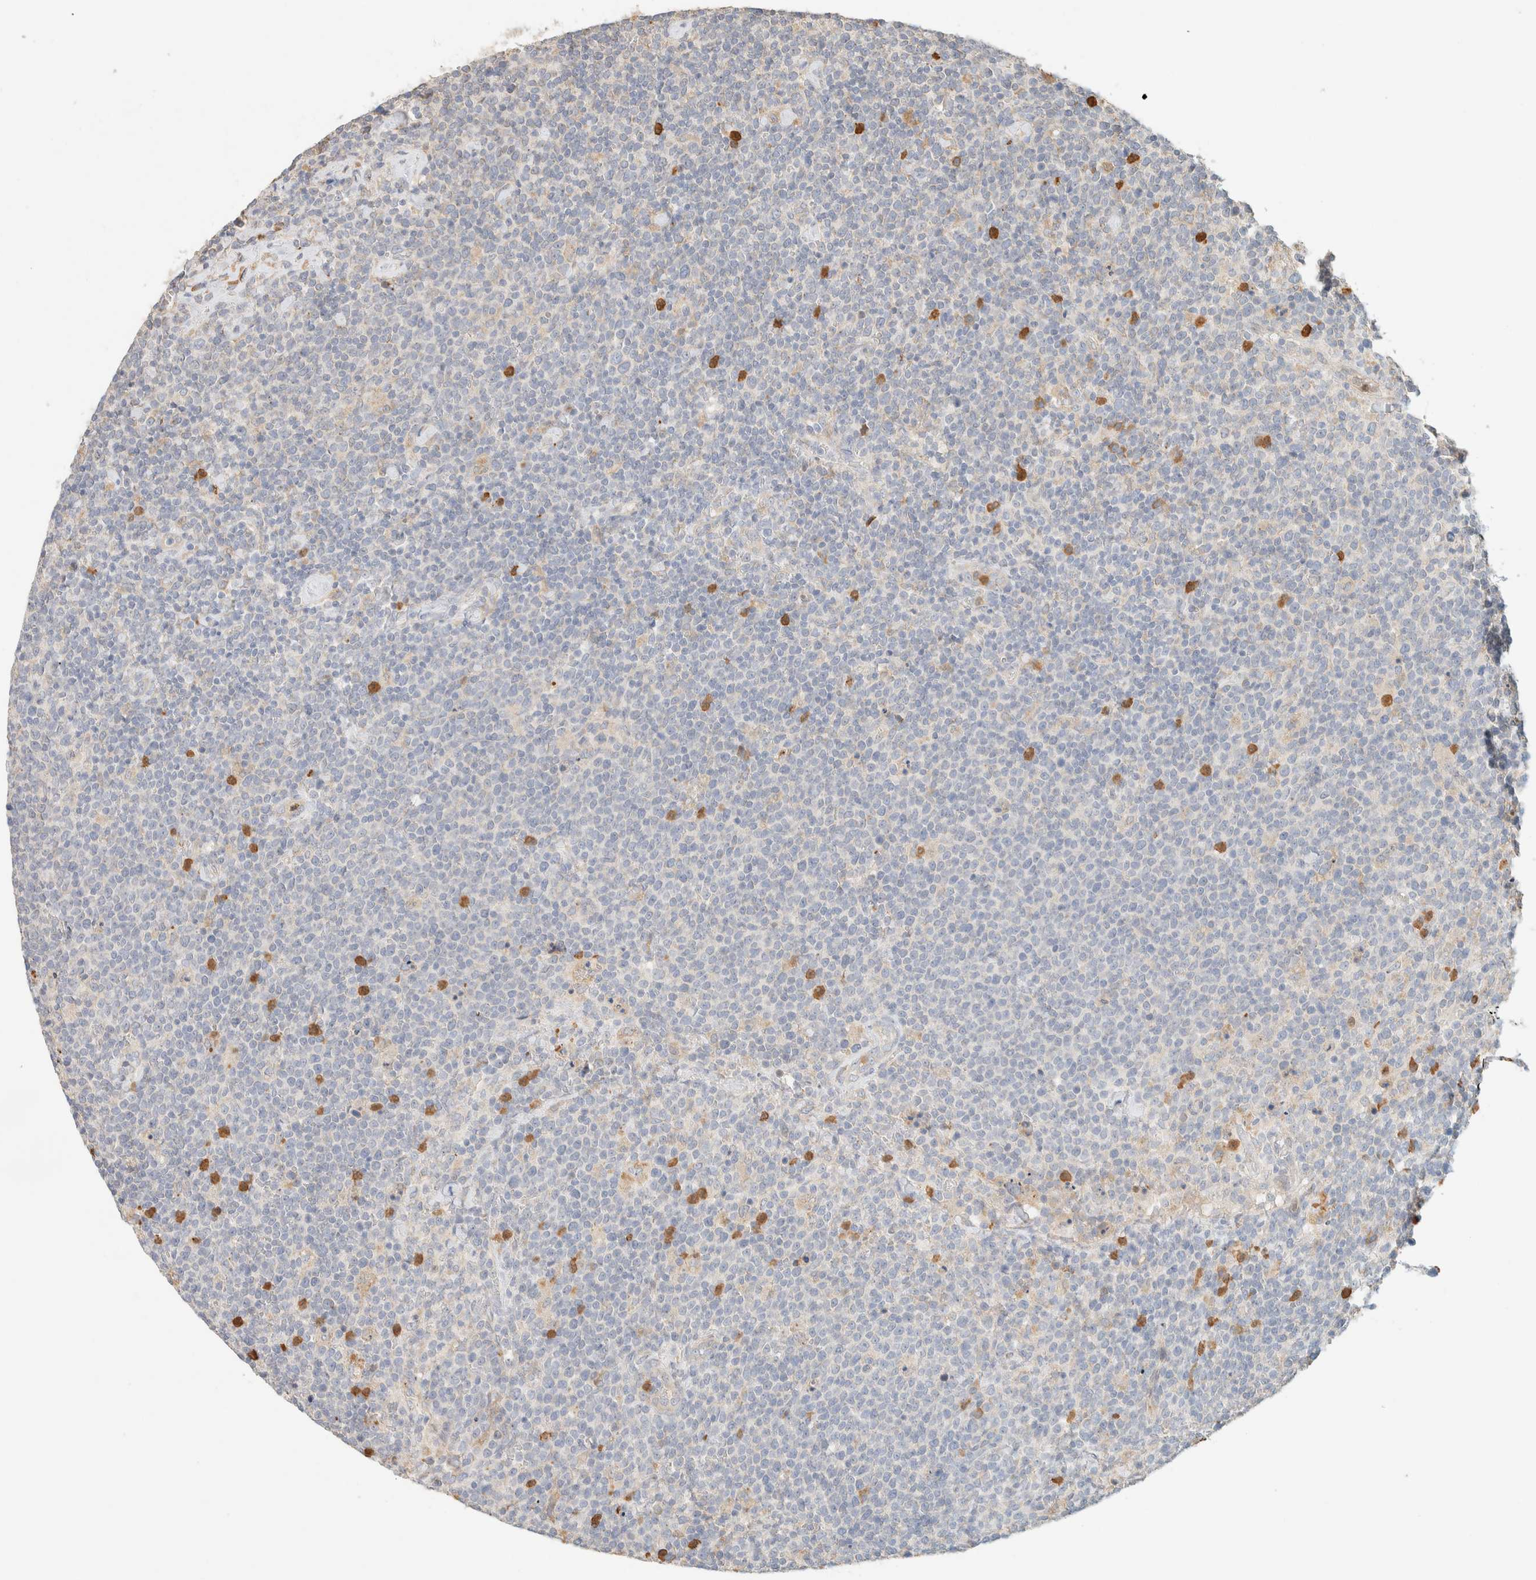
{"staining": {"intensity": "negative", "quantity": "none", "location": "none"}, "tissue": "lymphoma", "cell_type": "Tumor cells", "image_type": "cancer", "snomed": [{"axis": "morphology", "description": "Malignant lymphoma, non-Hodgkin's type, High grade"}, {"axis": "topography", "description": "Lymph node"}], "caption": "Lymphoma was stained to show a protein in brown. There is no significant staining in tumor cells.", "gene": "TTC3", "patient": {"sex": "male", "age": 61}}